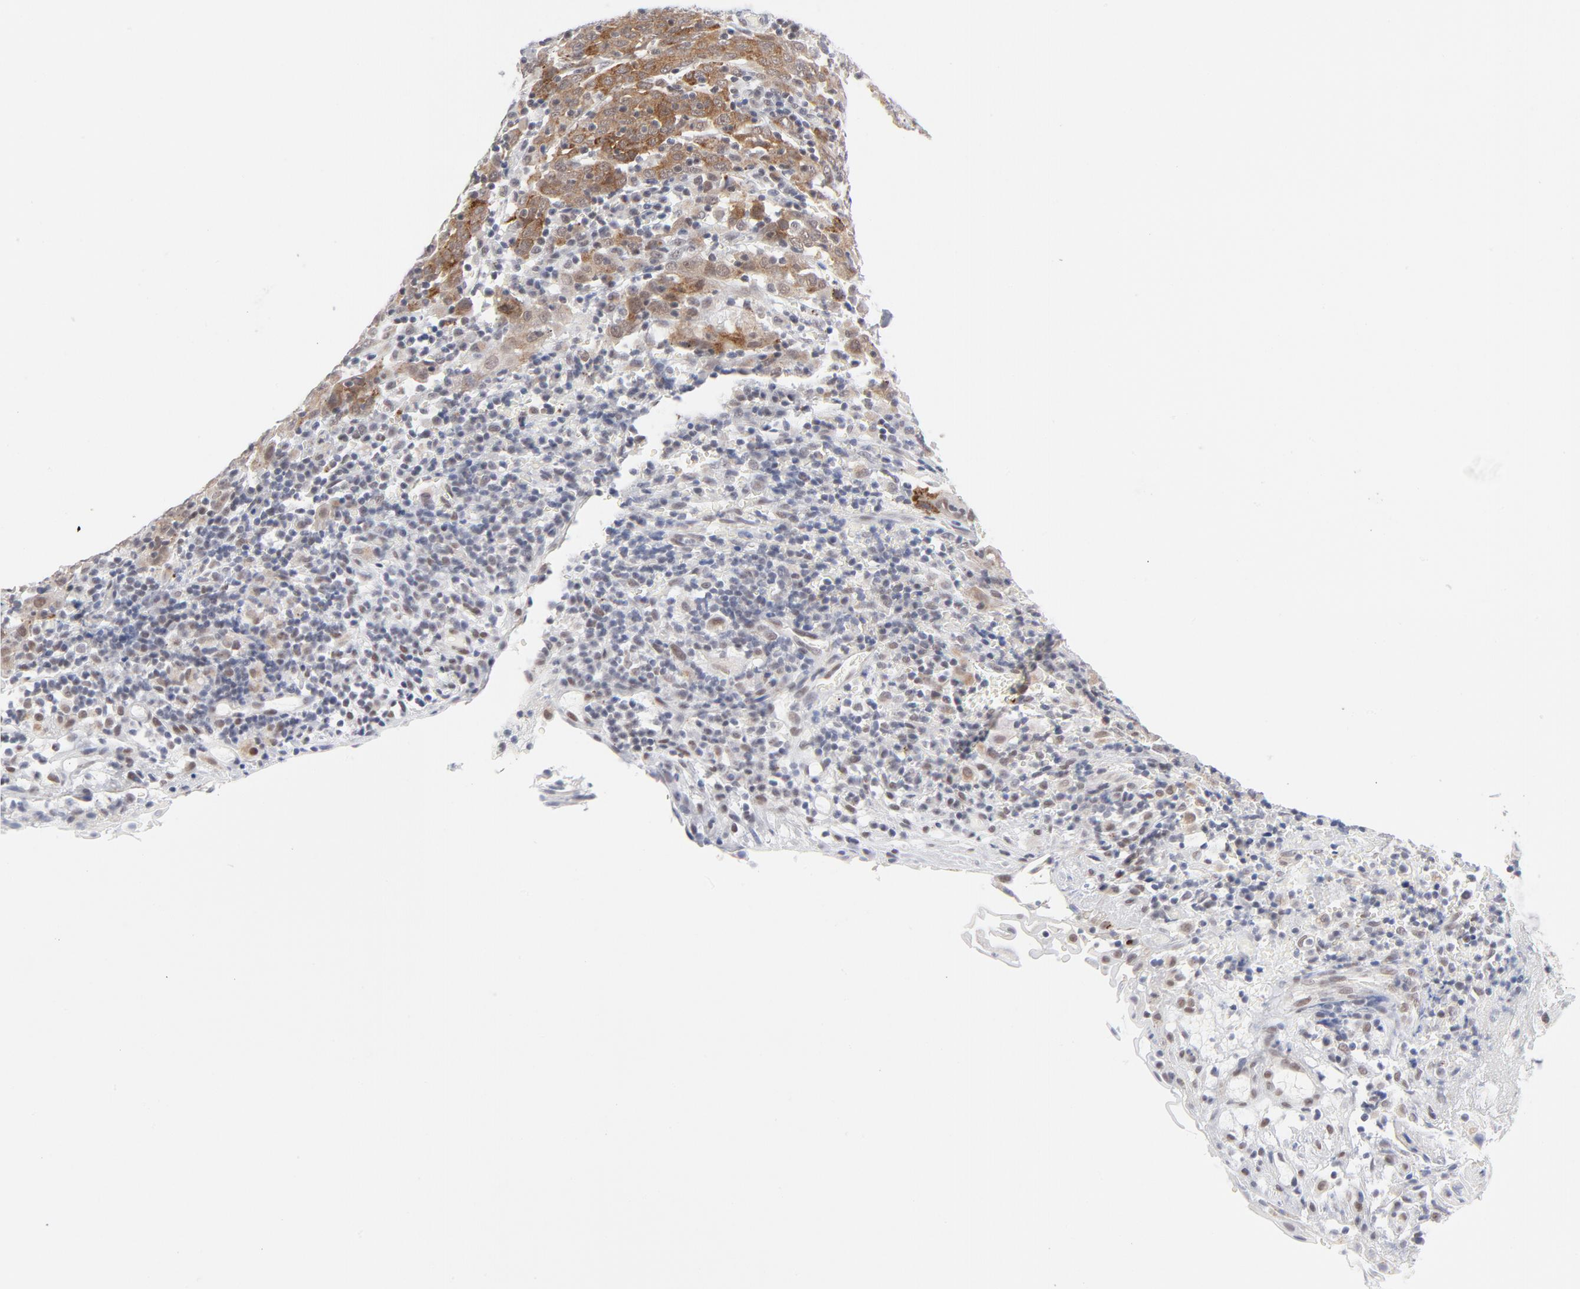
{"staining": {"intensity": "moderate", "quantity": "25%-75%", "location": "cytoplasmic/membranous,nuclear"}, "tissue": "cervical cancer", "cell_type": "Tumor cells", "image_type": "cancer", "snomed": [{"axis": "morphology", "description": "Normal tissue, NOS"}, {"axis": "morphology", "description": "Squamous cell carcinoma, NOS"}, {"axis": "topography", "description": "Cervix"}], "caption": "Tumor cells display medium levels of moderate cytoplasmic/membranous and nuclear staining in about 25%-75% of cells in human squamous cell carcinoma (cervical).", "gene": "BAP1", "patient": {"sex": "female", "age": 67}}